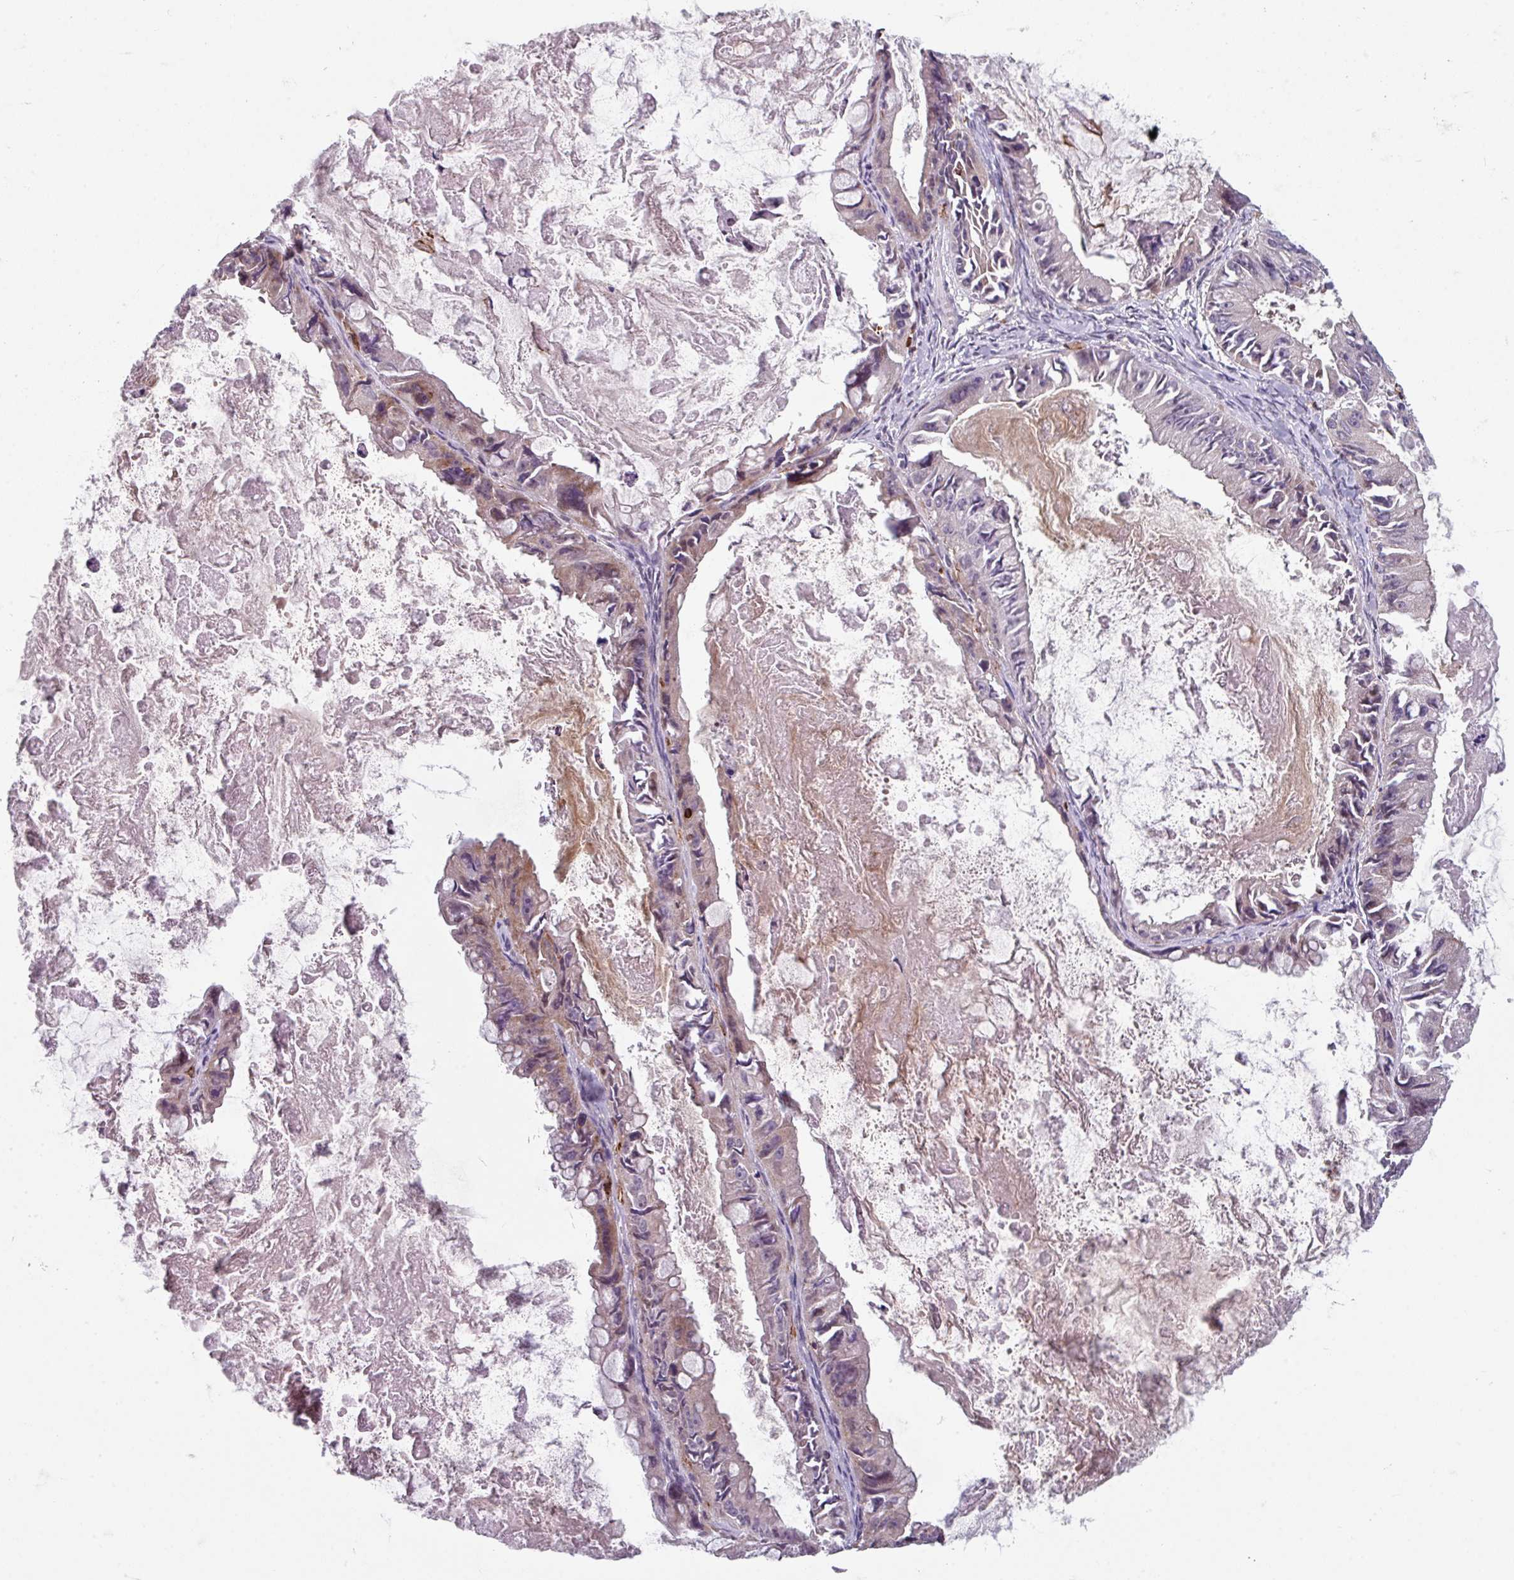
{"staining": {"intensity": "weak", "quantity": "<25%", "location": "cytoplasmic/membranous"}, "tissue": "ovarian cancer", "cell_type": "Tumor cells", "image_type": "cancer", "snomed": [{"axis": "morphology", "description": "Cystadenocarcinoma, mucinous, NOS"}, {"axis": "topography", "description": "Ovary"}], "caption": "Photomicrograph shows no protein staining in tumor cells of ovarian cancer tissue.", "gene": "NEDD9", "patient": {"sex": "female", "age": 61}}